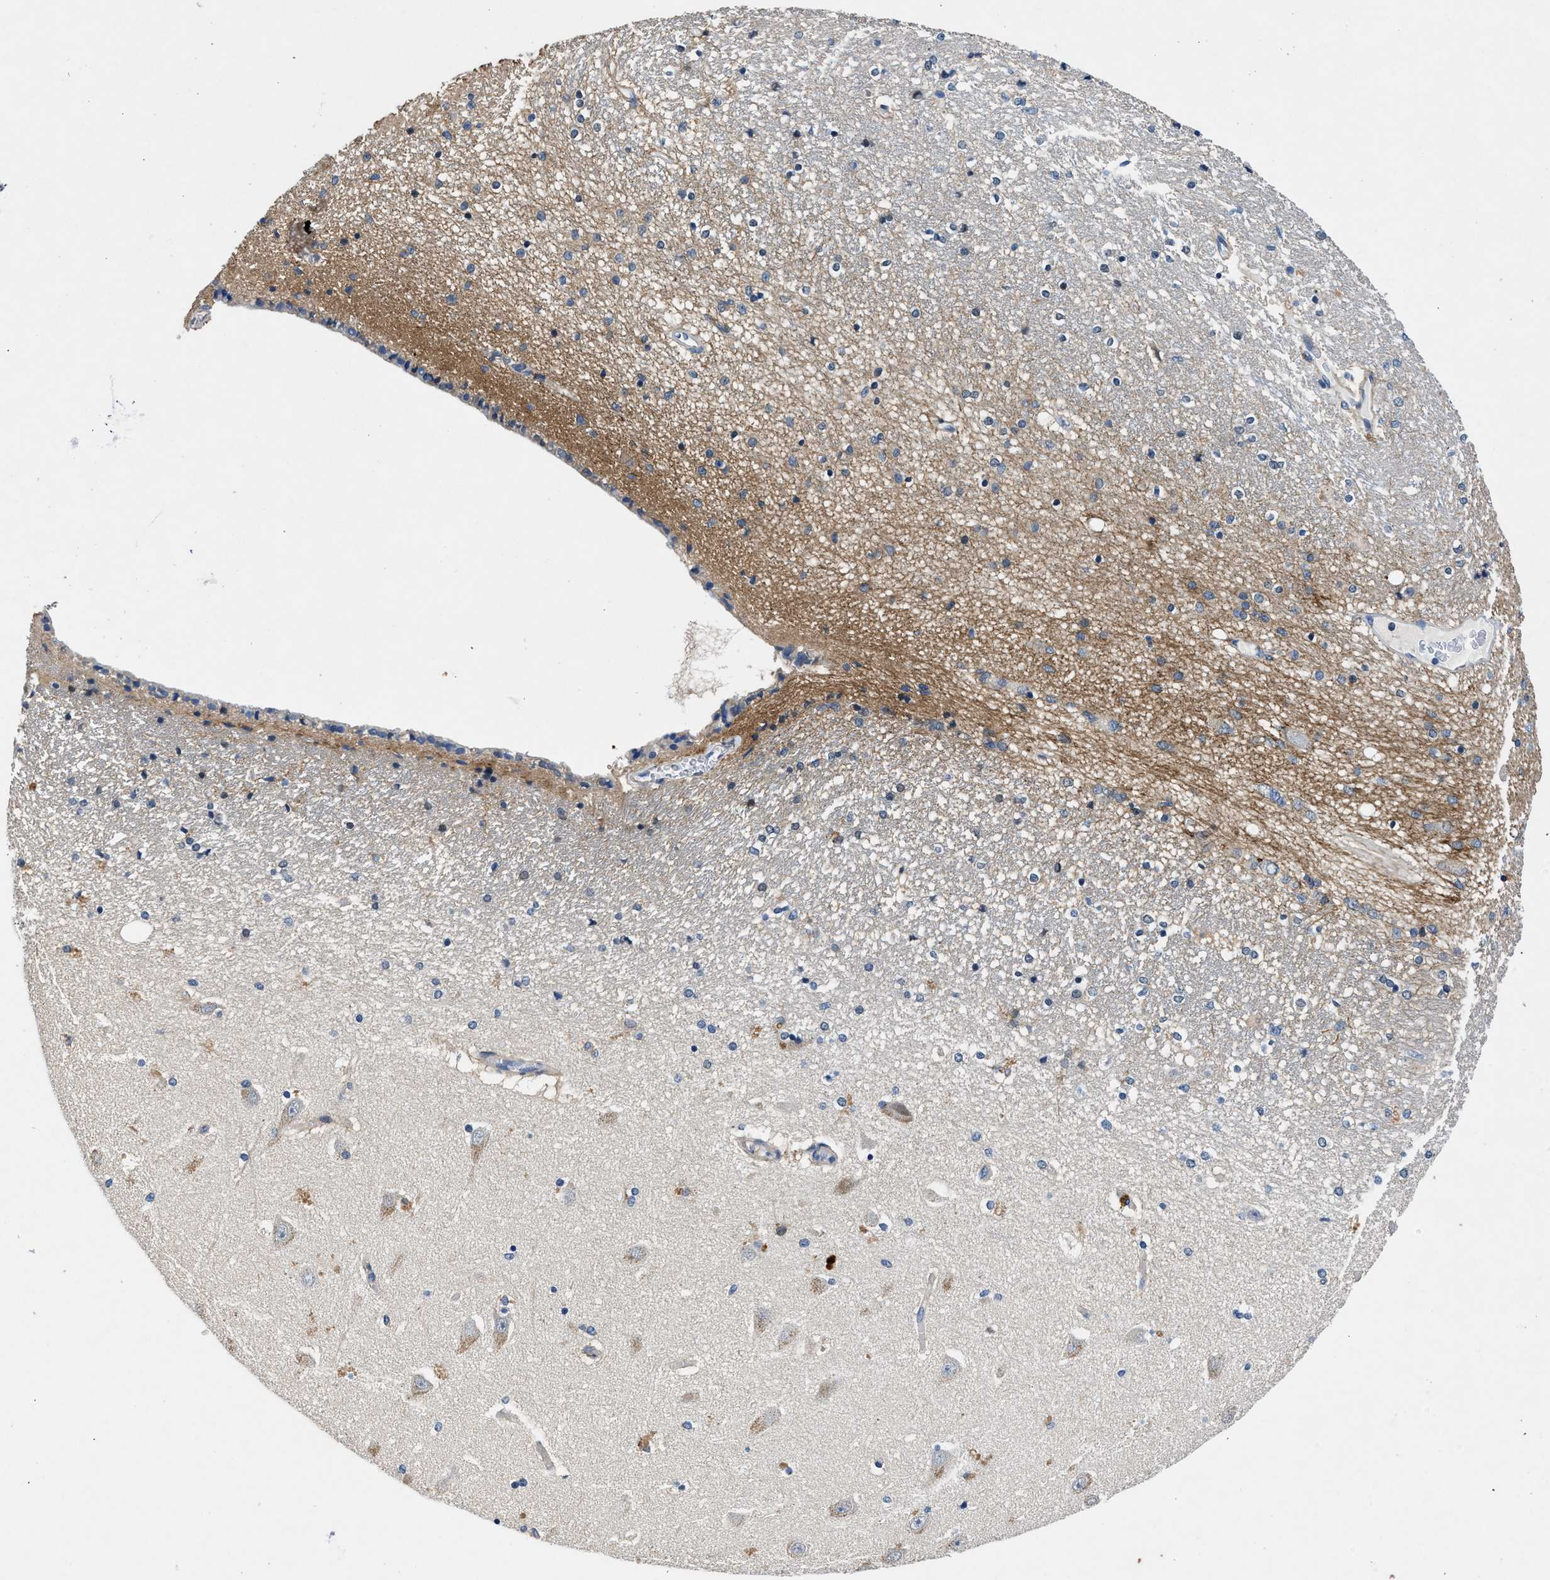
{"staining": {"intensity": "negative", "quantity": "none", "location": "none"}, "tissue": "hippocampus", "cell_type": "Glial cells", "image_type": "normal", "snomed": [{"axis": "morphology", "description": "Normal tissue, NOS"}, {"axis": "topography", "description": "Hippocampus"}], "caption": "Immunohistochemistry histopathology image of unremarkable hippocampus: human hippocampus stained with DAB demonstrates no significant protein staining in glial cells.", "gene": "COPS2", "patient": {"sex": "female", "age": 54}}